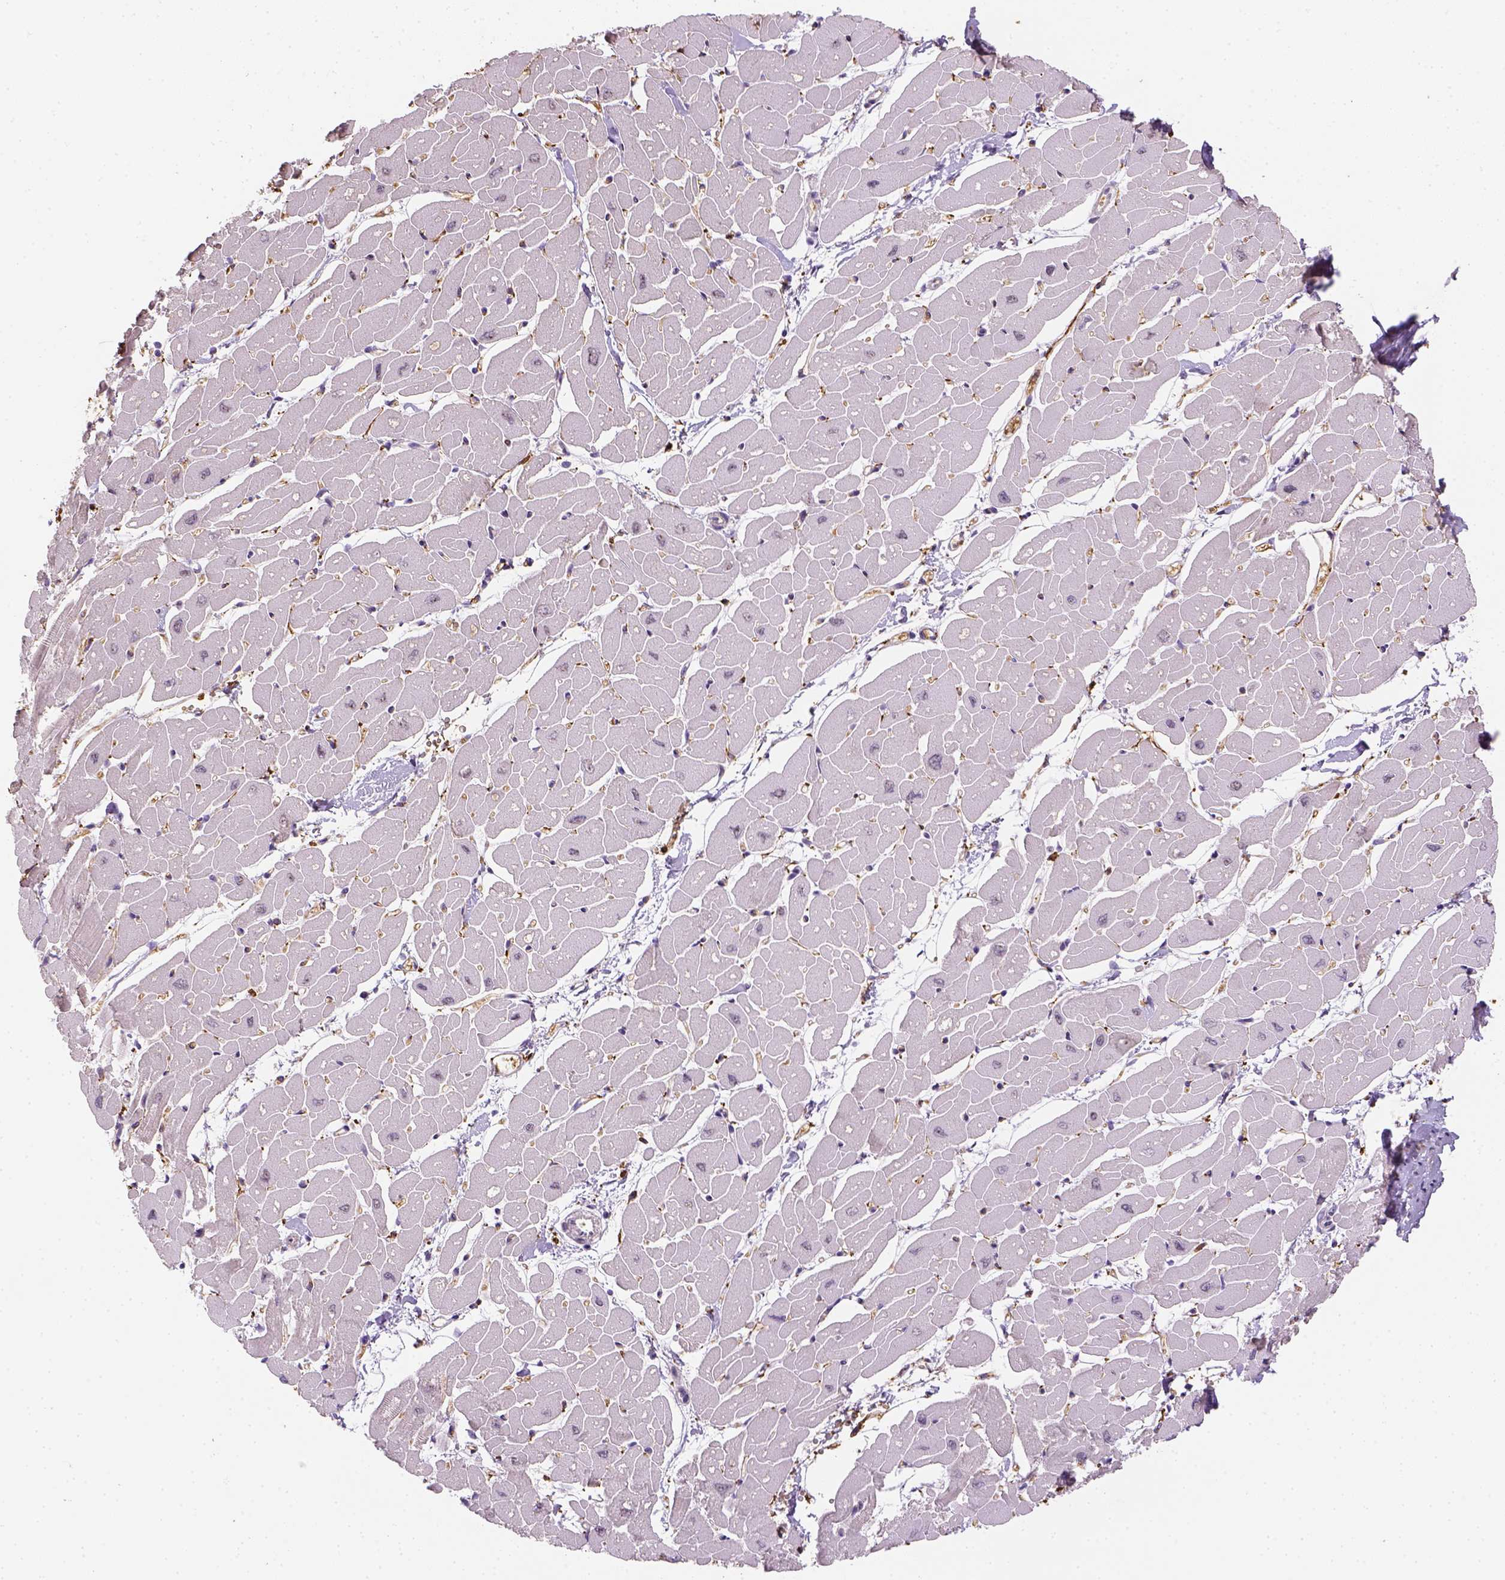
{"staining": {"intensity": "negative", "quantity": "none", "location": "none"}, "tissue": "heart muscle", "cell_type": "Cardiomyocytes", "image_type": "normal", "snomed": [{"axis": "morphology", "description": "Normal tissue, NOS"}, {"axis": "topography", "description": "Heart"}], "caption": "An IHC image of benign heart muscle is shown. There is no staining in cardiomyocytes of heart muscle. (Stains: DAB IHC with hematoxylin counter stain, Microscopy: brightfield microscopy at high magnification).", "gene": "CACNB1", "patient": {"sex": "male", "age": 57}}